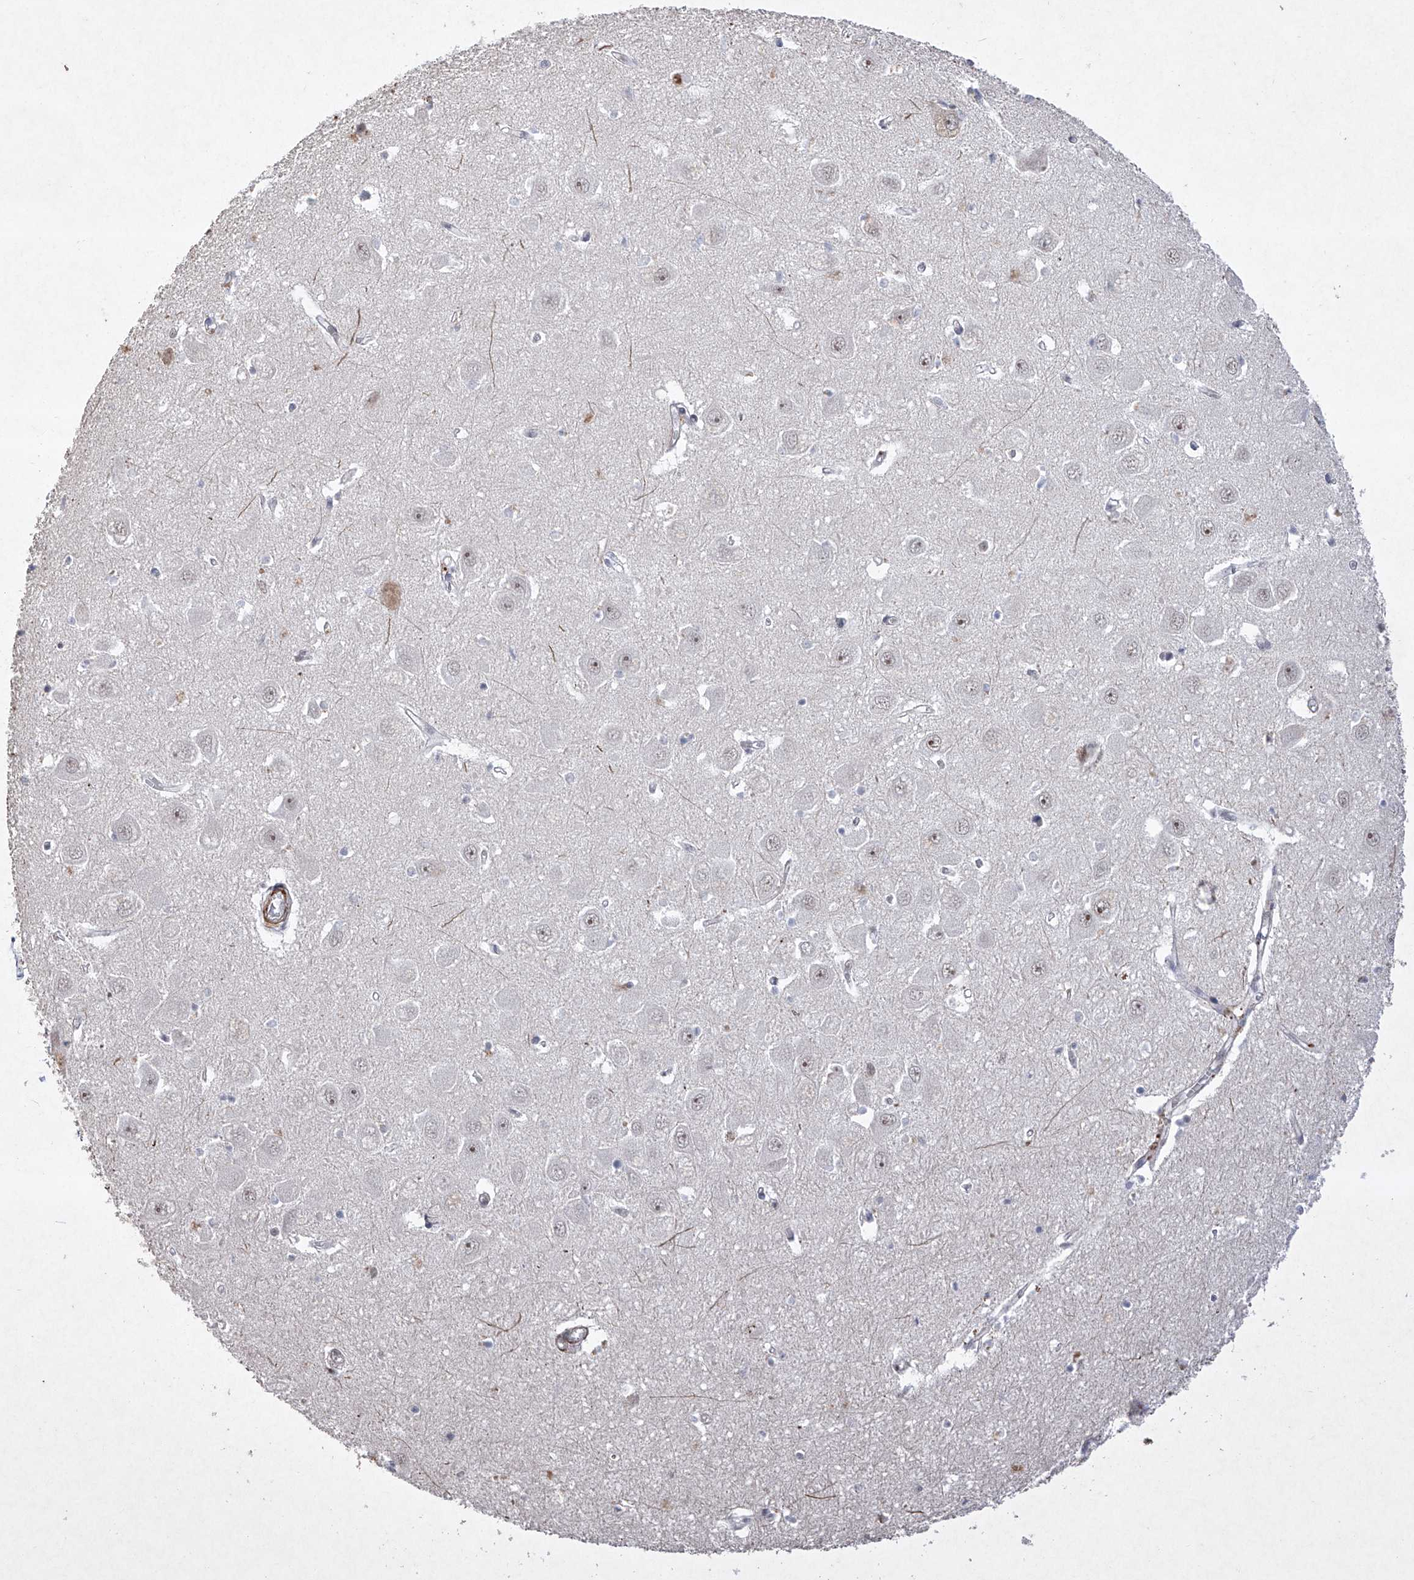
{"staining": {"intensity": "negative", "quantity": "none", "location": "none"}, "tissue": "hippocampus", "cell_type": "Glial cells", "image_type": "normal", "snomed": [{"axis": "morphology", "description": "Normal tissue, NOS"}, {"axis": "topography", "description": "Hippocampus"}], "caption": "Hippocampus was stained to show a protein in brown. There is no significant positivity in glial cells. (Stains: DAB immunohistochemistry (IHC) with hematoxylin counter stain, Microscopy: brightfield microscopy at high magnification).", "gene": "NFATC4", "patient": {"sex": "female", "age": 64}}